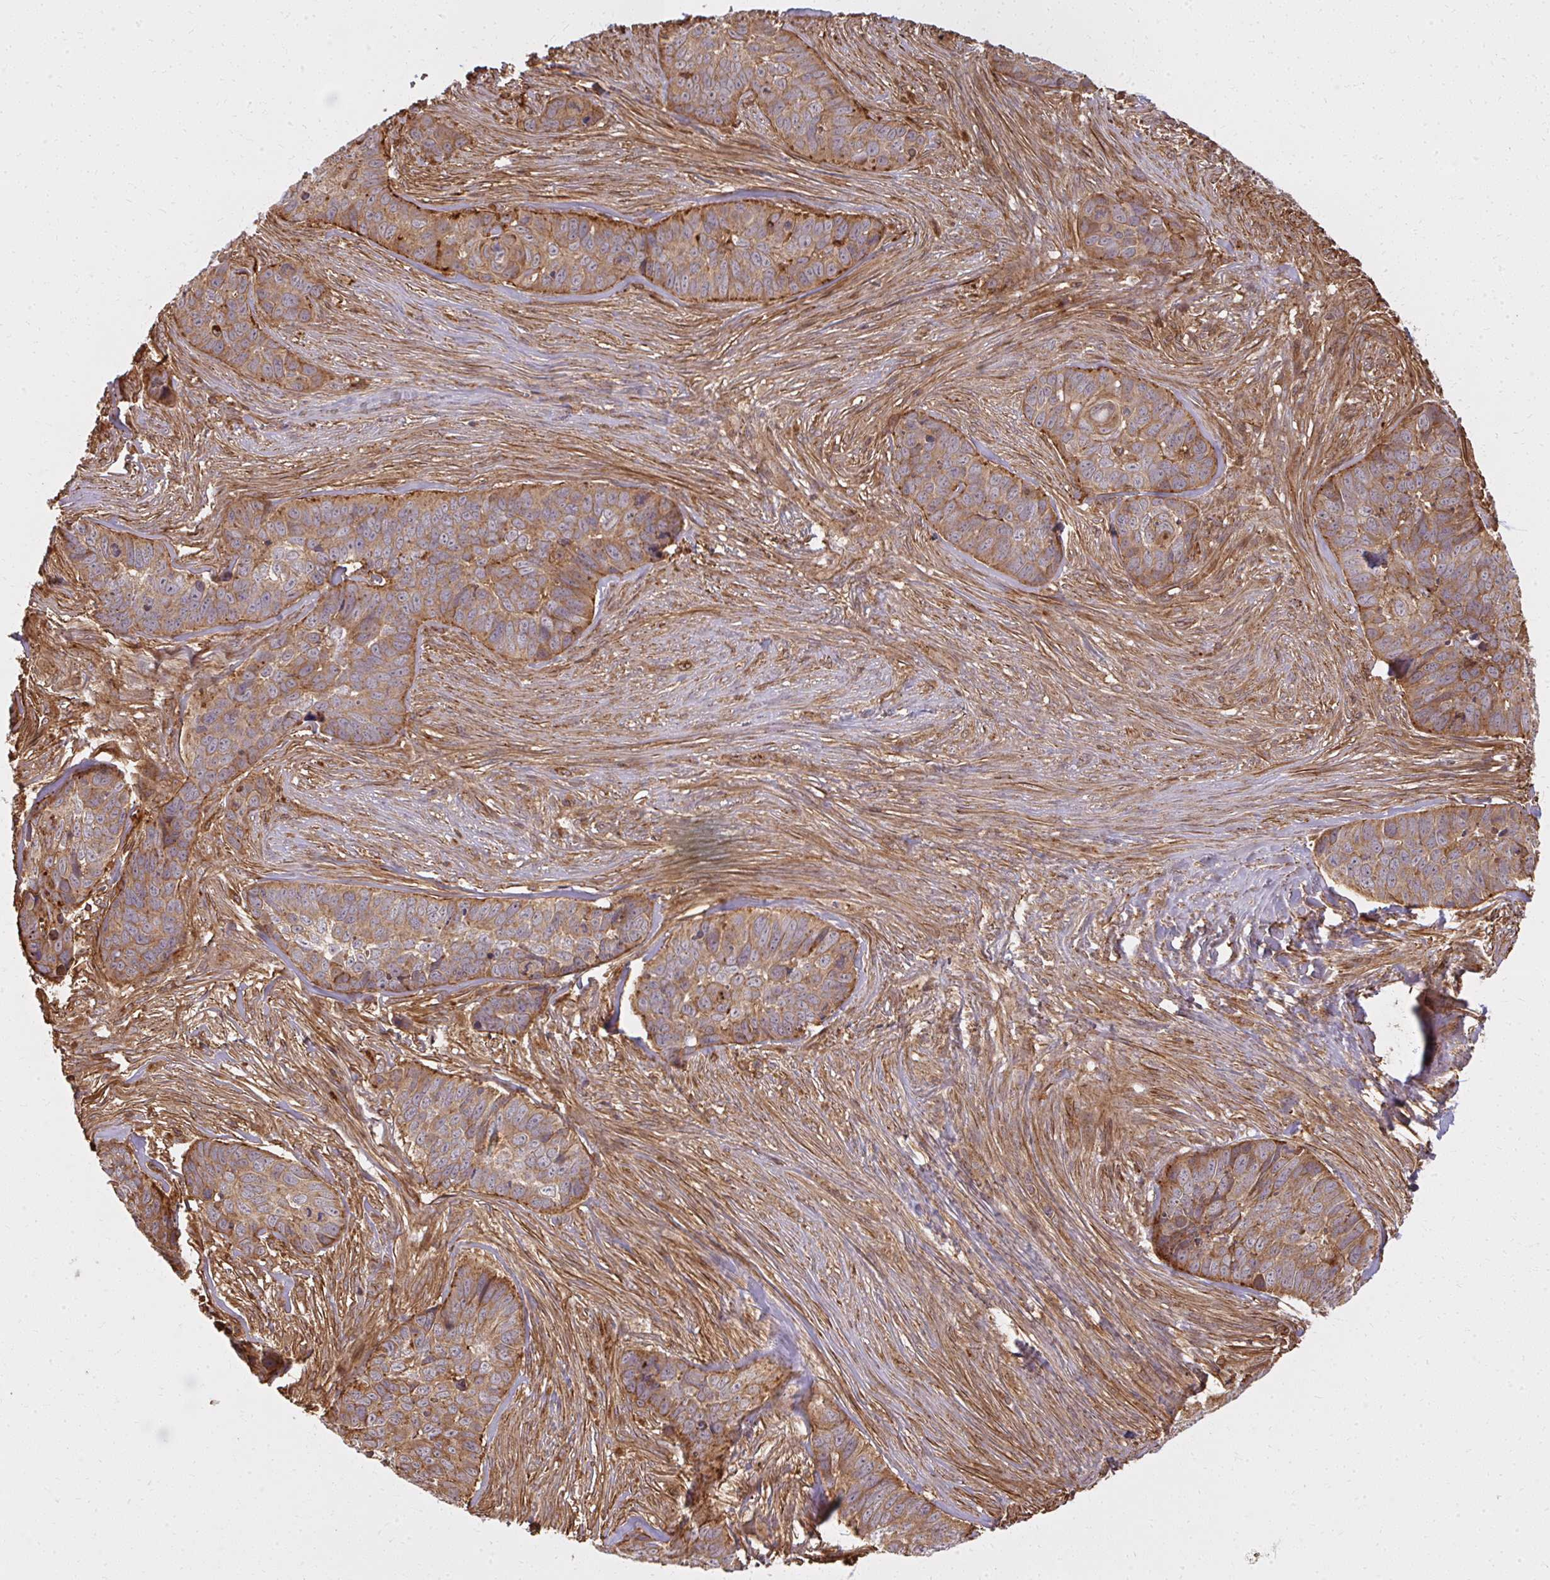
{"staining": {"intensity": "moderate", "quantity": ">75%", "location": "cytoplasmic/membranous"}, "tissue": "skin cancer", "cell_type": "Tumor cells", "image_type": "cancer", "snomed": [{"axis": "morphology", "description": "Basal cell carcinoma"}, {"axis": "topography", "description": "Skin"}], "caption": "Brown immunohistochemical staining in human skin cancer (basal cell carcinoma) demonstrates moderate cytoplasmic/membranous positivity in about >75% of tumor cells. The staining was performed using DAB to visualize the protein expression in brown, while the nuclei were stained in blue with hematoxylin (Magnification: 20x).", "gene": "GNS", "patient": {"sex": "female", "age": 82}}